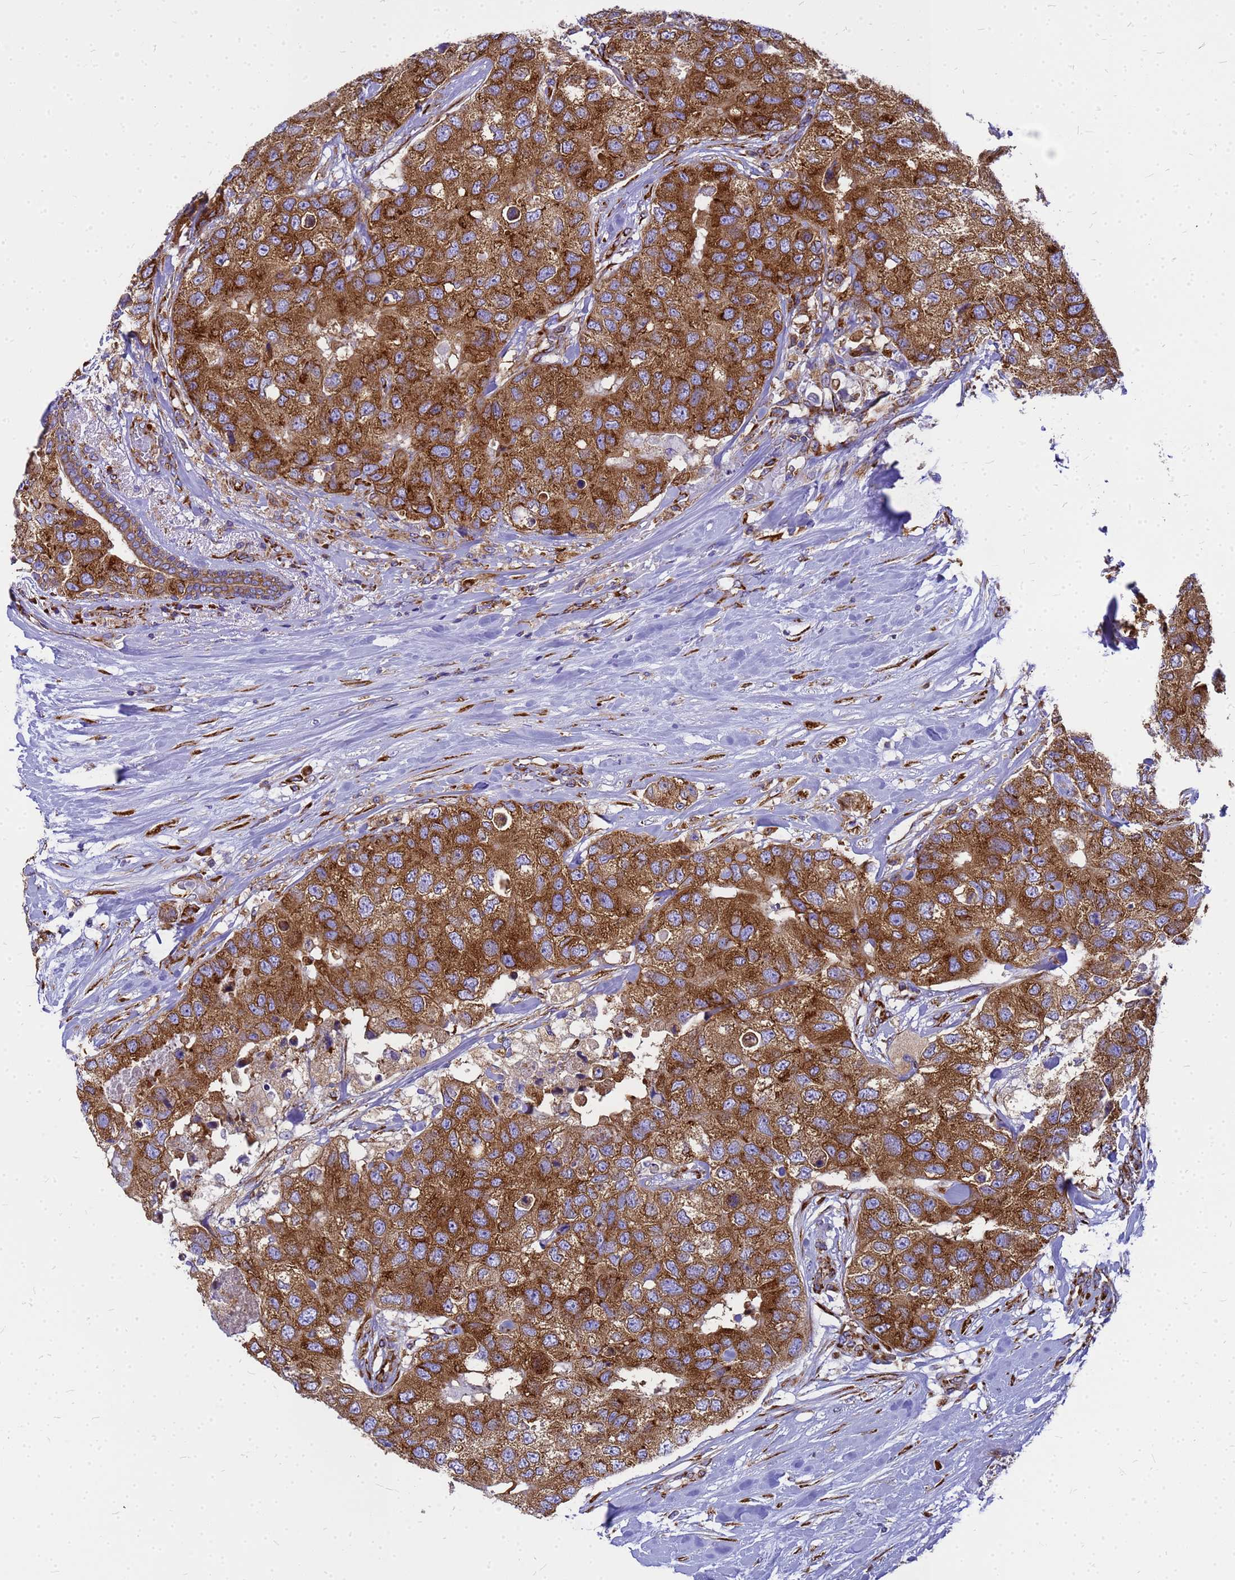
{"staining": {"intensity": "strong", "quantity": ">75%", "location": "cytoplasmic/membranous"}, "tissue": "breast cancer", "cell_type": "Tumor cells", "image_type": "cancer", "snomed": [{"axis": "morphology", "description": "Duct carcinoma"}, {"axis": "topography", "description": "Breast"}], "caption": "Protein staining by IHC displays strong cytoplasmic/membranous staining in about >75% of tumor cells in breast intraductal carcinoma.", "gene": "EEF1D", "patient": {"sex": "female", "age": 62}}